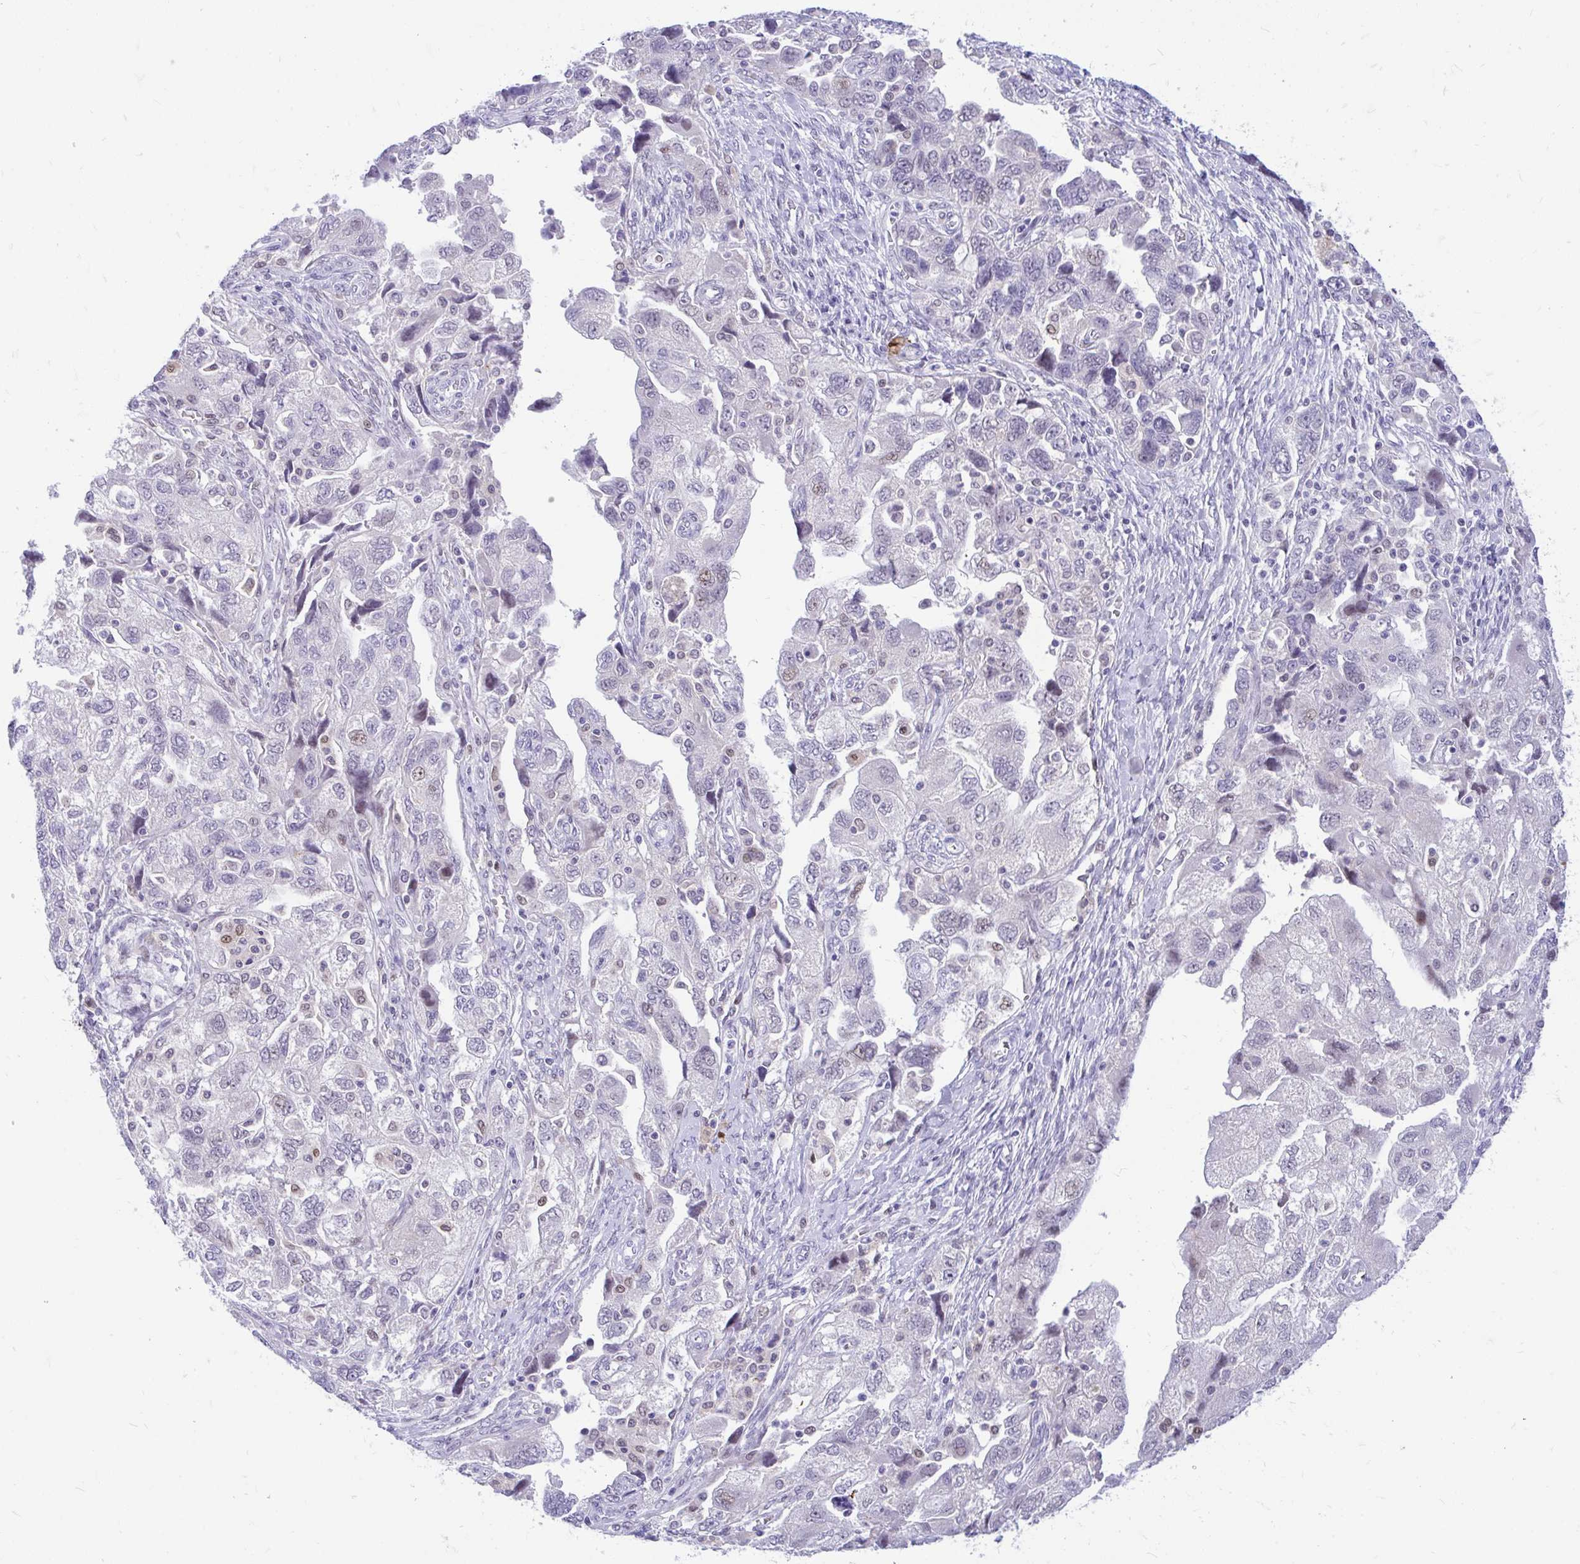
{"staining": {"intensity": "negative", "quantity": "none", "location": "none"}, "tissue": "ovarian cancer", "cell_type": "Tumor cells", "image_type": "cancer", "snomed": [{"axis": "morphology", "description": "Carcinoma, NOS"}, {"axis": "morphology", "description": "Cystadenocarcinoma, serous, NOS"}, {"axis": "topography", "description": "Ovary"}], "caption": "Tumor cells are negative for brown protein staining in serous cystadenocarcinoma (ovarian). Brightfield microscopy of immunohistochemistry stained with DAB (3,3'-diaminobenzidine) (brown) and hematoxylin (blue), captured at high magnification.", "gene": "GLB1L2", "patient": {"sex": "female", "age": 69}}